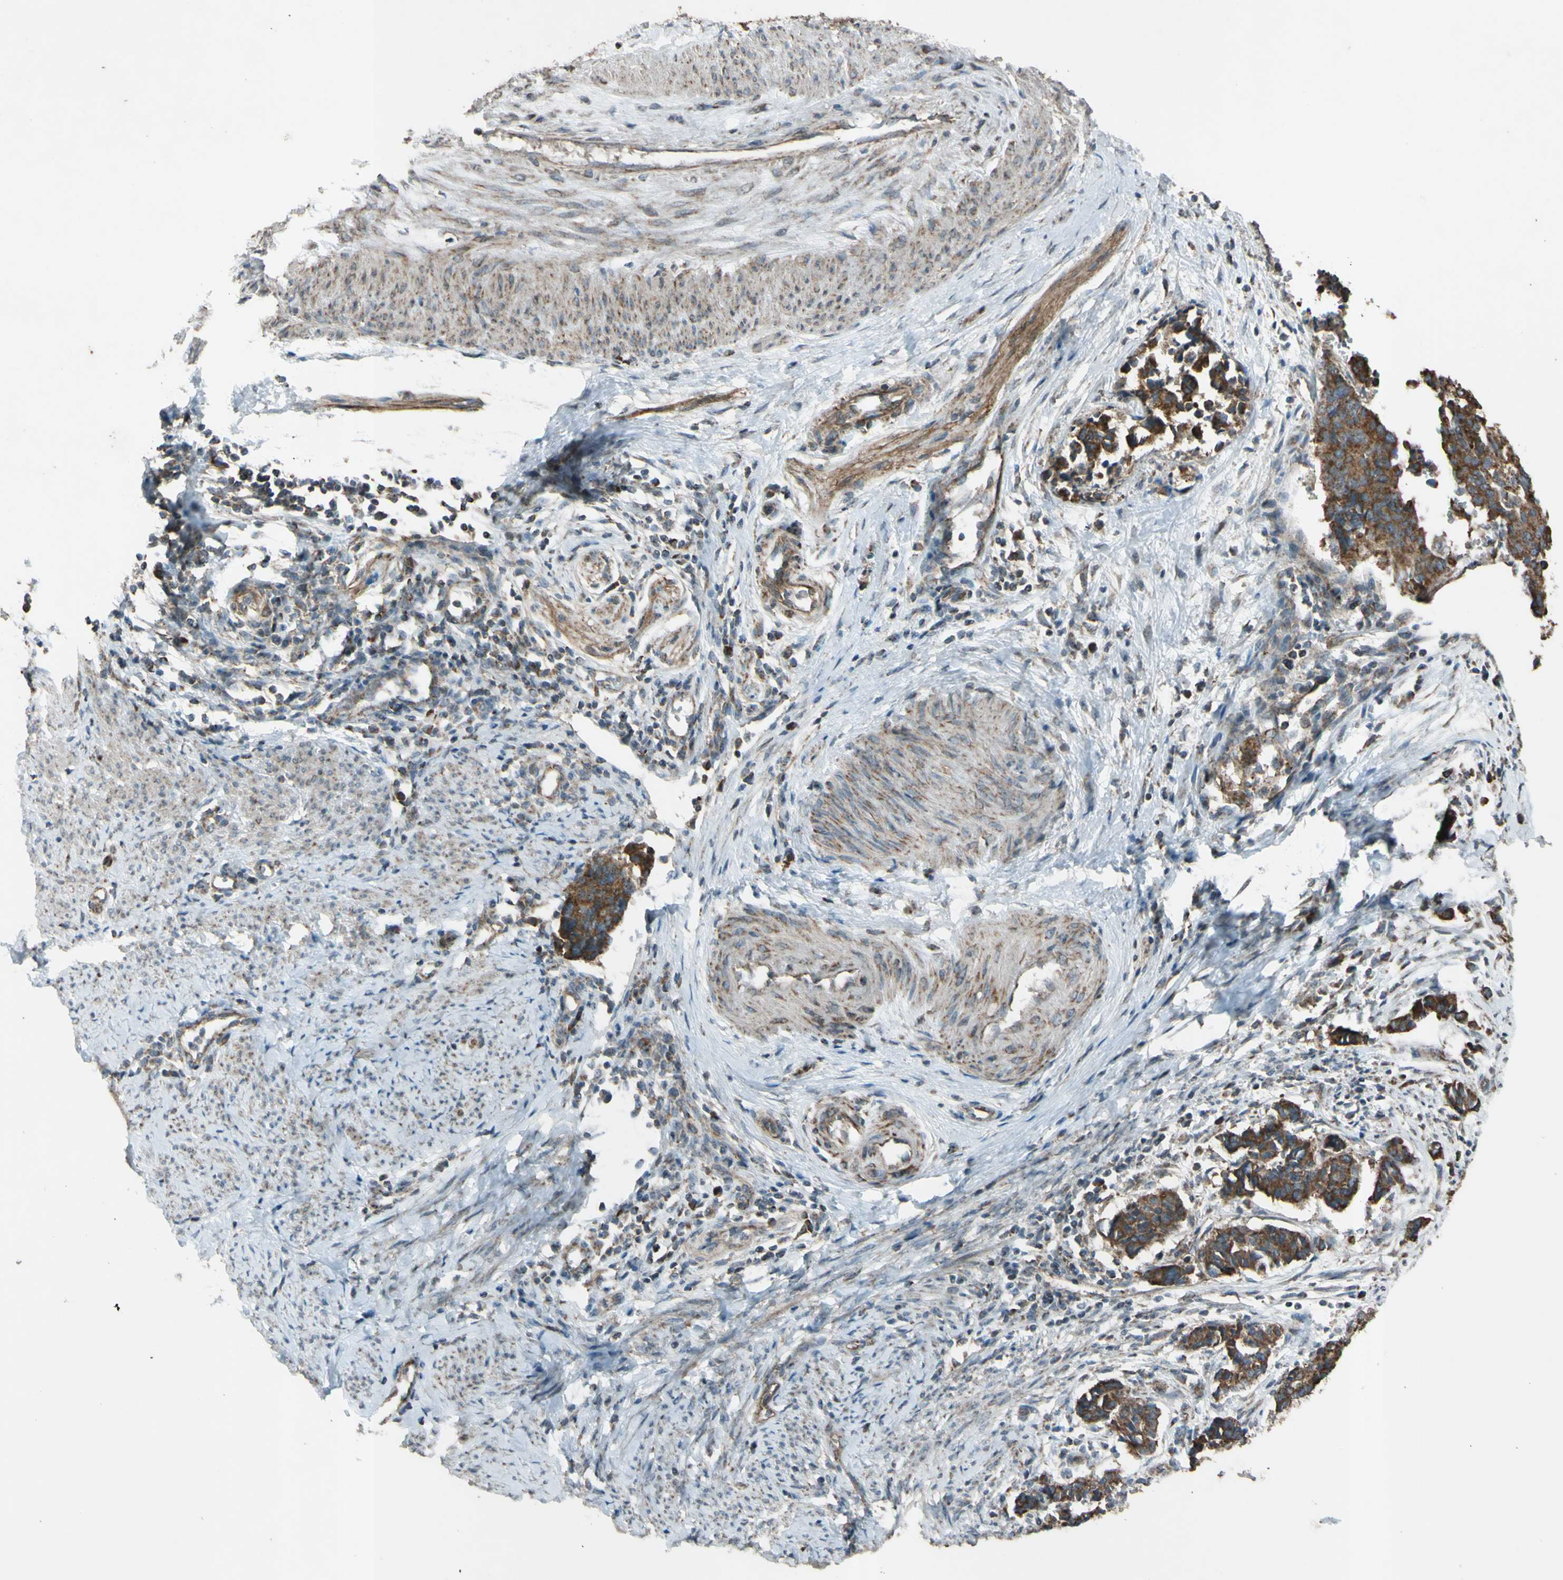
{"staining": {"intensity": "moderate", "quantity": ">75%", "location": "cytoplasmic/membranous"}, "tissue": "cervical cancer", "cell_type": "Tumor cells", "image_type": "cancer", "snomed": [{"axis": "morphology", "description": "Normal tissue, NOS"}, {"axis": "morphology", "description": "Squamous cell carcinoma, NOS"}, {"axis": "topography", "description": "Cervix"}], "caption": "Protein staining shows moderate cytoplasmic/membranous expression in about >75% of tumor cells in cervical cancer.", "gene": "ACOT8", "patient": {"sex": "female", "age": 35}}